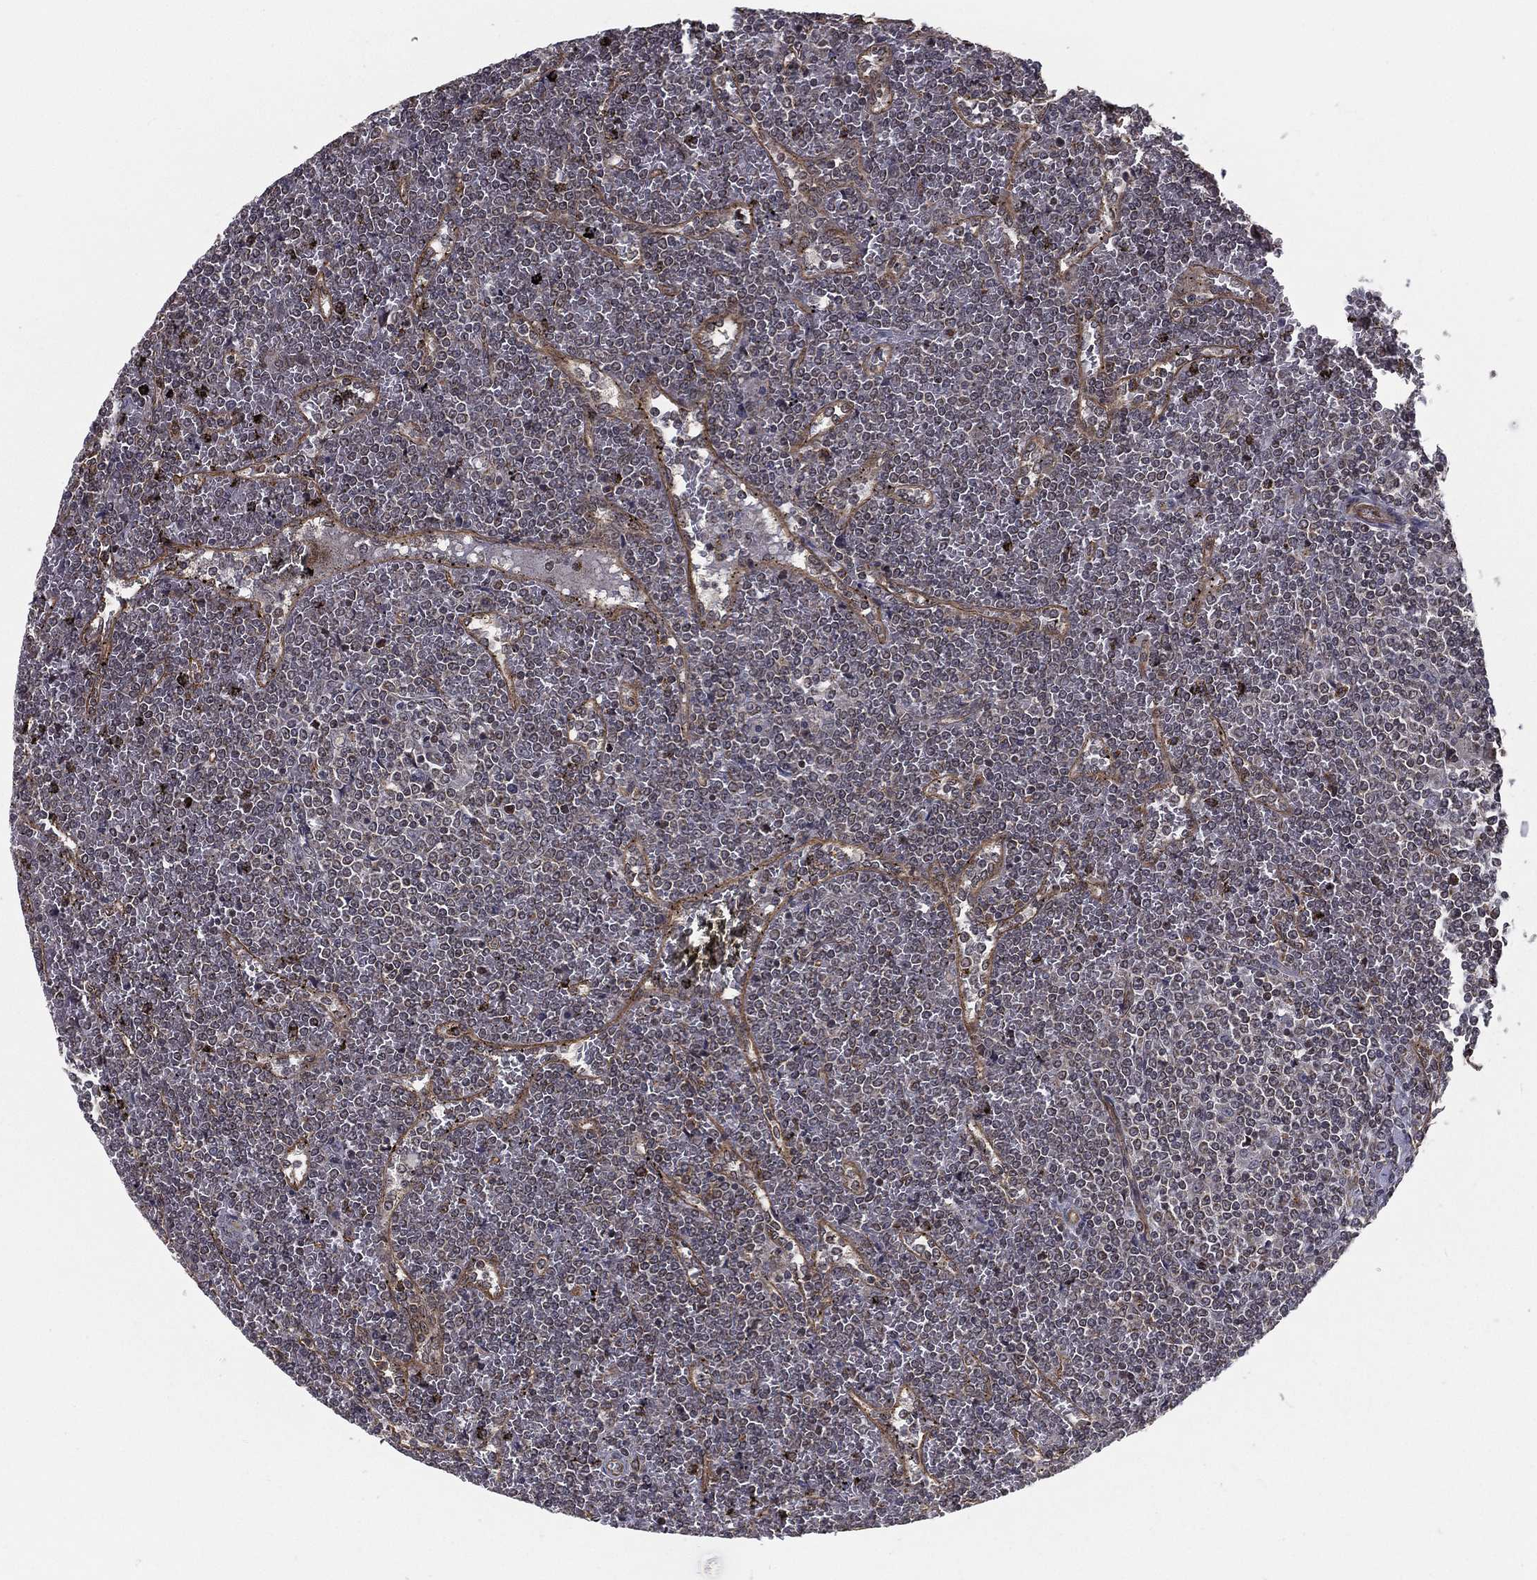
{"staining": {"intensity": "negative", "quantity": "none", "location": "none"}, "tissue": "lymphoma", "cell_type": "Tumor cells", "image_type": "cancer", "snomed": [{"axis": "morphology", "description": "Malignant lymphoma, non-Hodgkin's type, Low grade"}, {"axis": "topography", "description": "Spleen"}], "caption": "Immunohistochemistry (IHC) of human low-grade malignant lymphoma, non-Hodgkin's type demonstrates no positivity in tumor cells.", "gene": "UACA", "patient": {"sex": "female", "age": 19}}